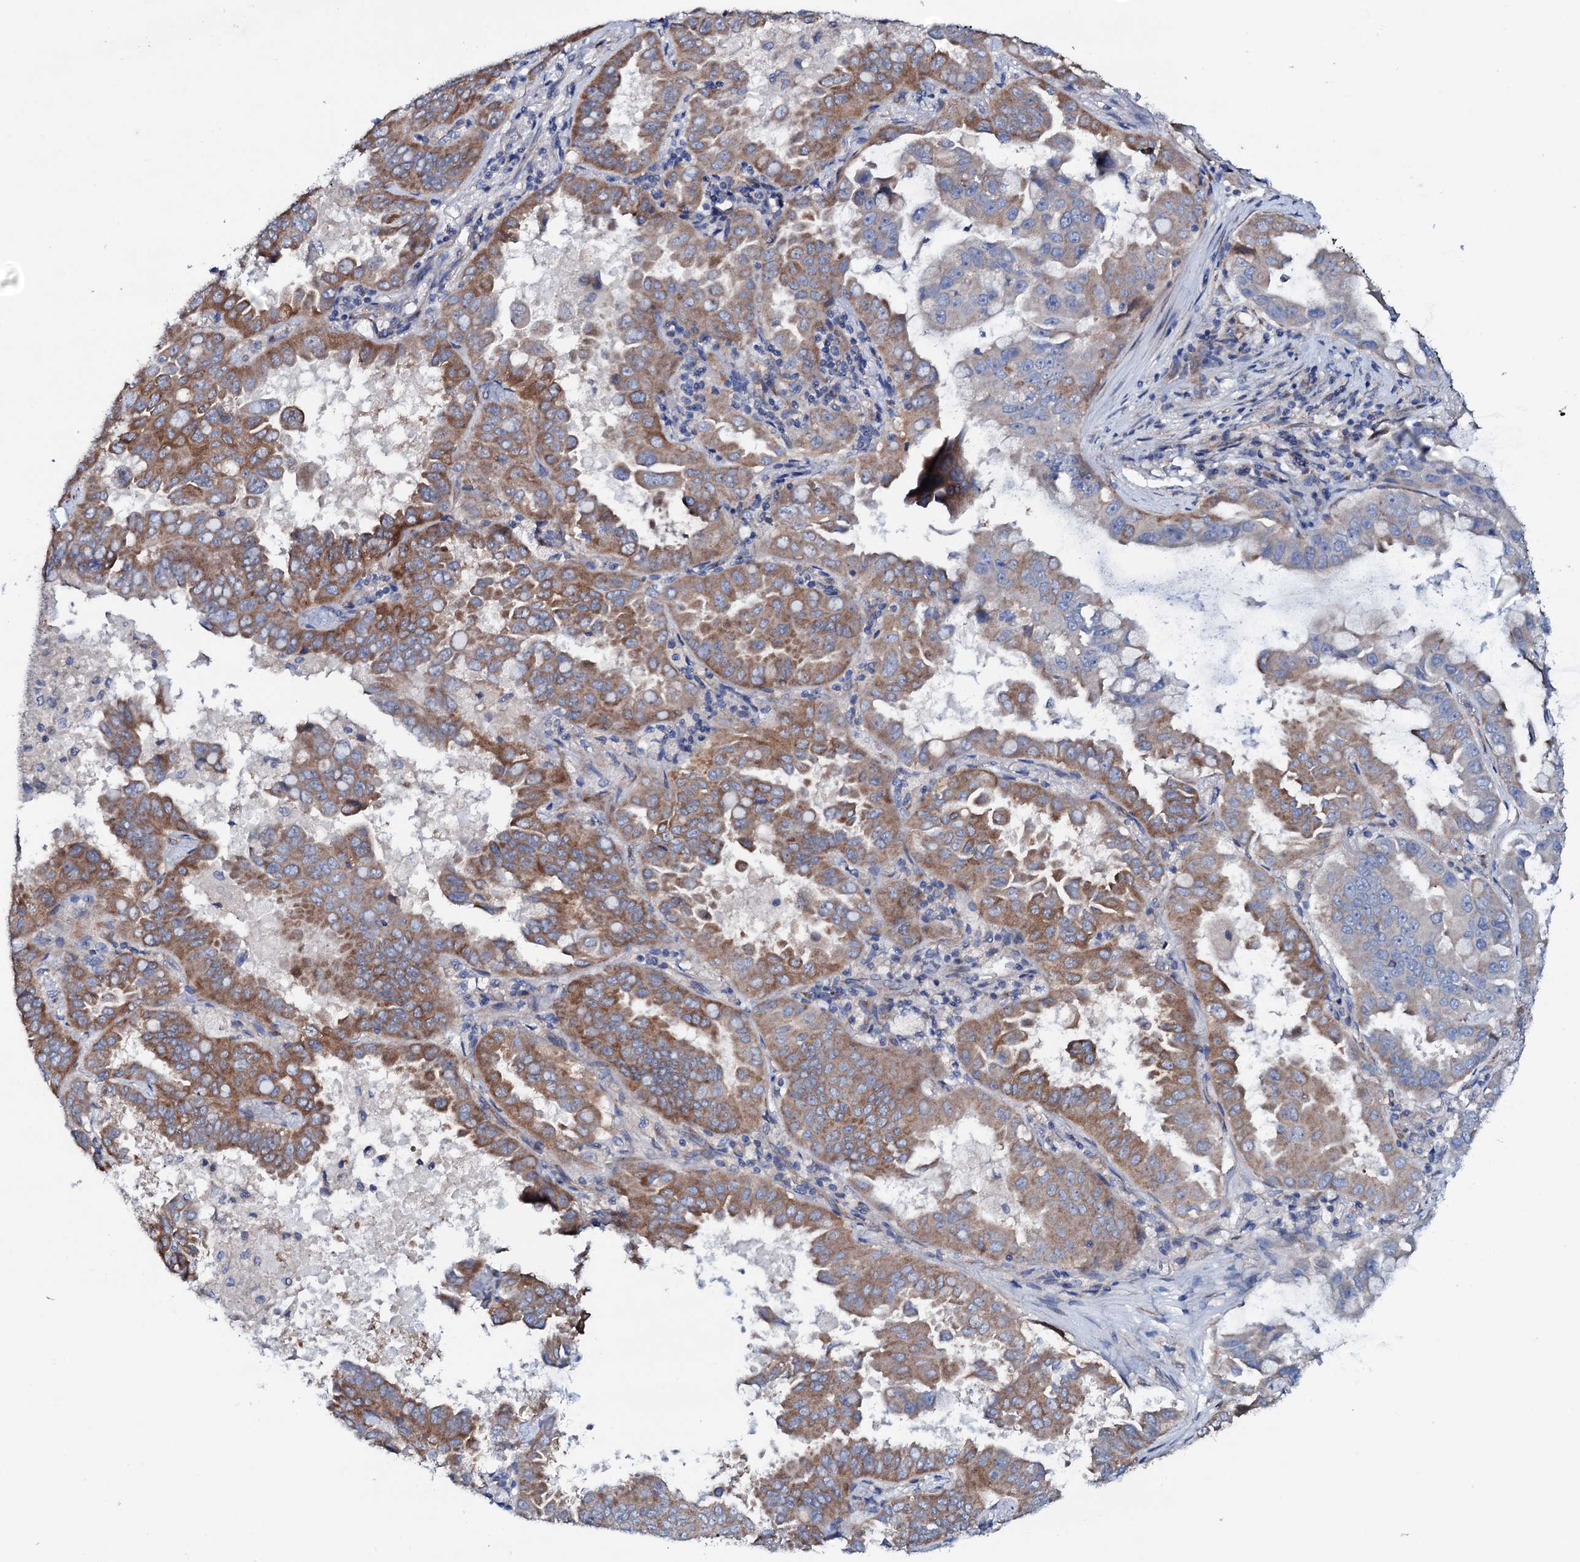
{"staining": {"intensity": "moderate", "quantity": ">75%", "location": "cytoplasmic/membranous"}, "tissue": "lung cancer", "cell_type": "Tumor cells", "image_type": "cancer", "snomed": [{"axis": "morphology", "description": "Adenocarcinoma, NOS"}, {"axis": "topography", "description": "Lung"}], "caption": "Immunohistochemistry of human lung cancer (adenocarcinoma) displays medium levels of moderate cytoplasmic/membranous staining in about >75% of tumor cells.", "gene": "STARD13", "patient": {"sex": "male", "age": 64}}